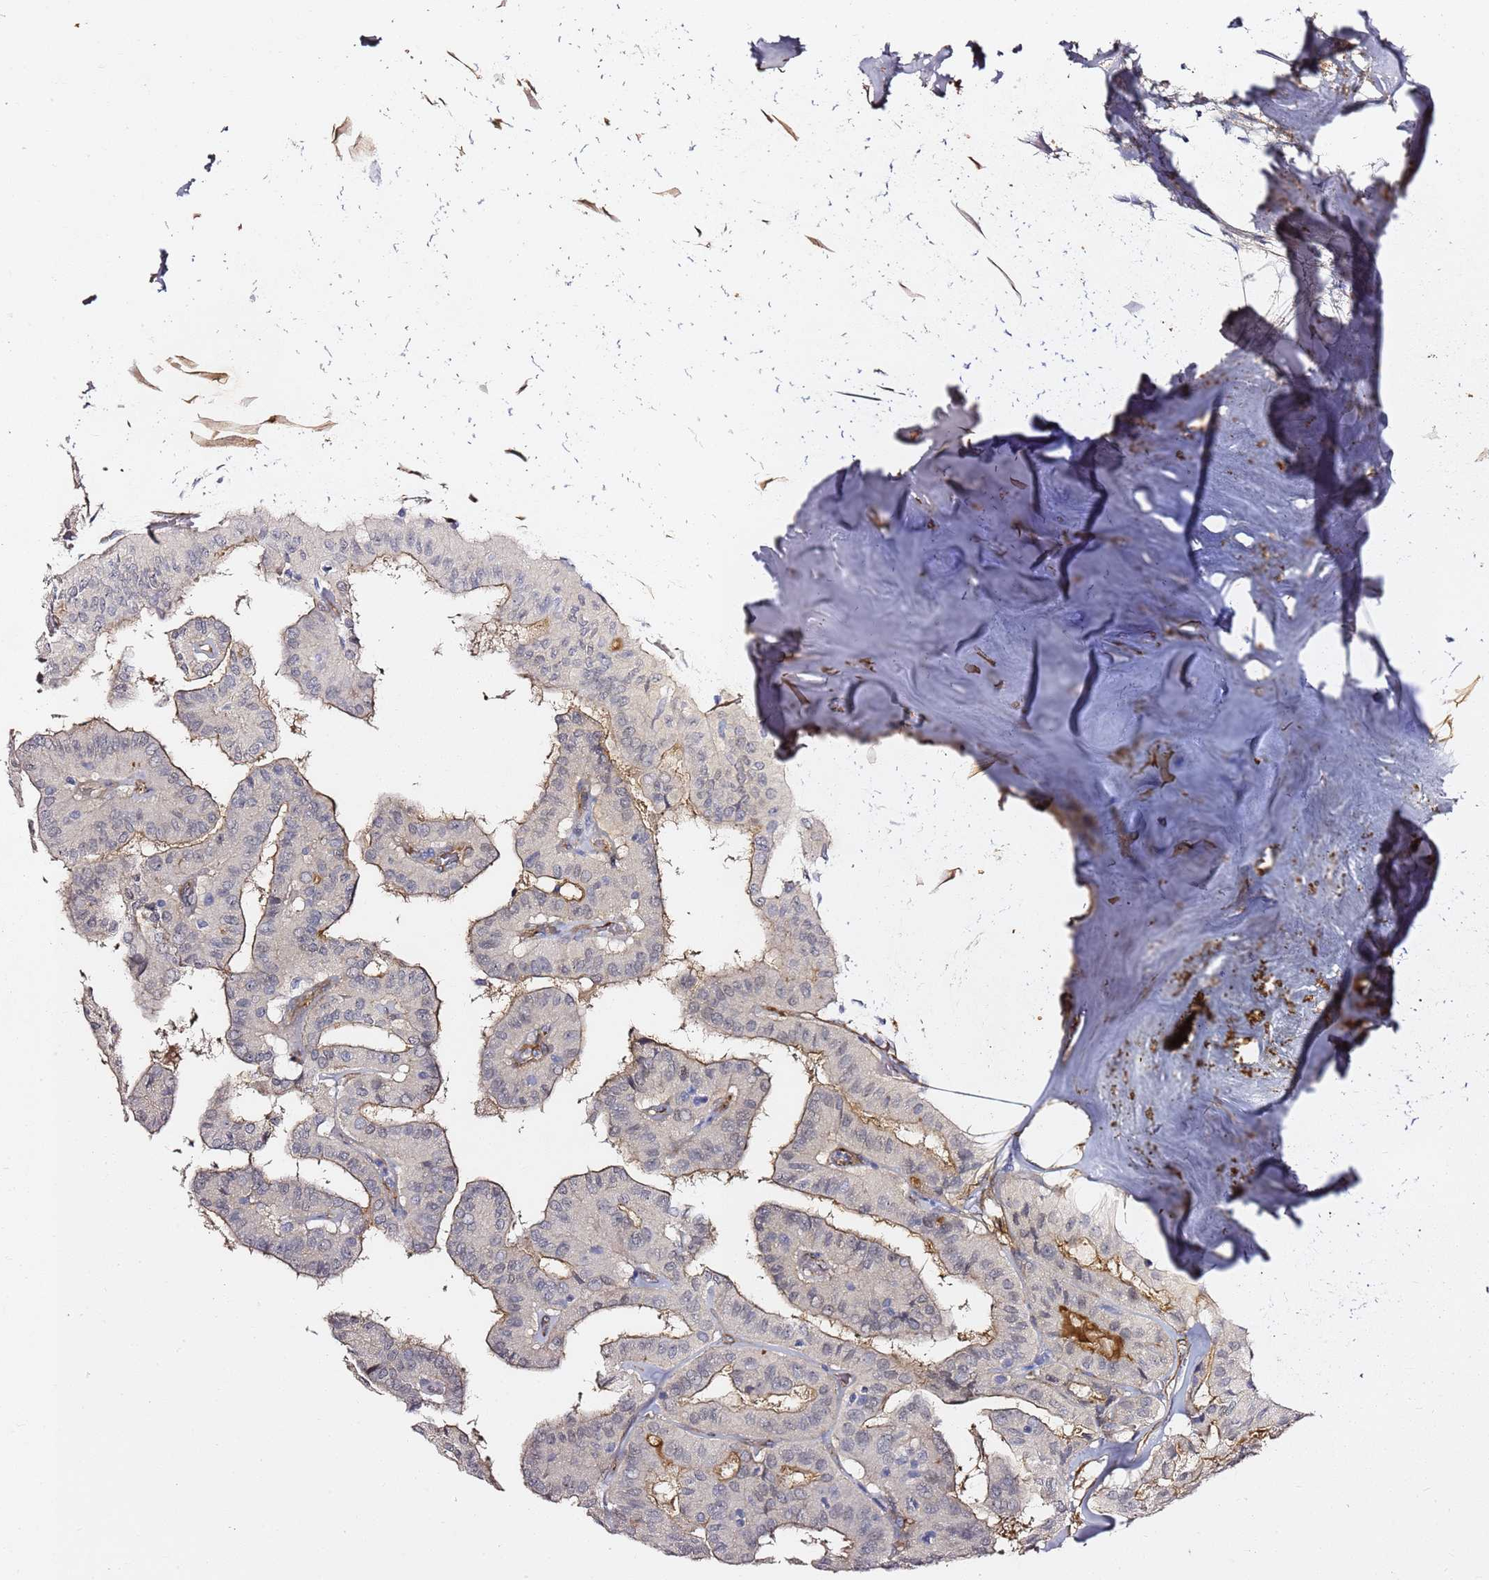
{"staining": {"intensity": "weak", "quantity": "25%-75%", "location": "cytoplasmic/membranous"}, "tissue": "thyroid cancer", "cell_type": "Tumor cells", "image_type": "cancer", "snomed": [{"axis": "morphology", "description": "Papillary adenocarcinoma, NOS"}, {"axis": "topography", "description": "Thyroid gland"}], "caption": "Human thyroid cancer (papillary adenocarcinoma) stained for a protein (brown) exhibits weak cytoplasmic/membranous positive positivity in approximately 25%-75% of tumor cells.", "gene": "EPS8L1", "patient": {"sex": "female", "age": 59}}